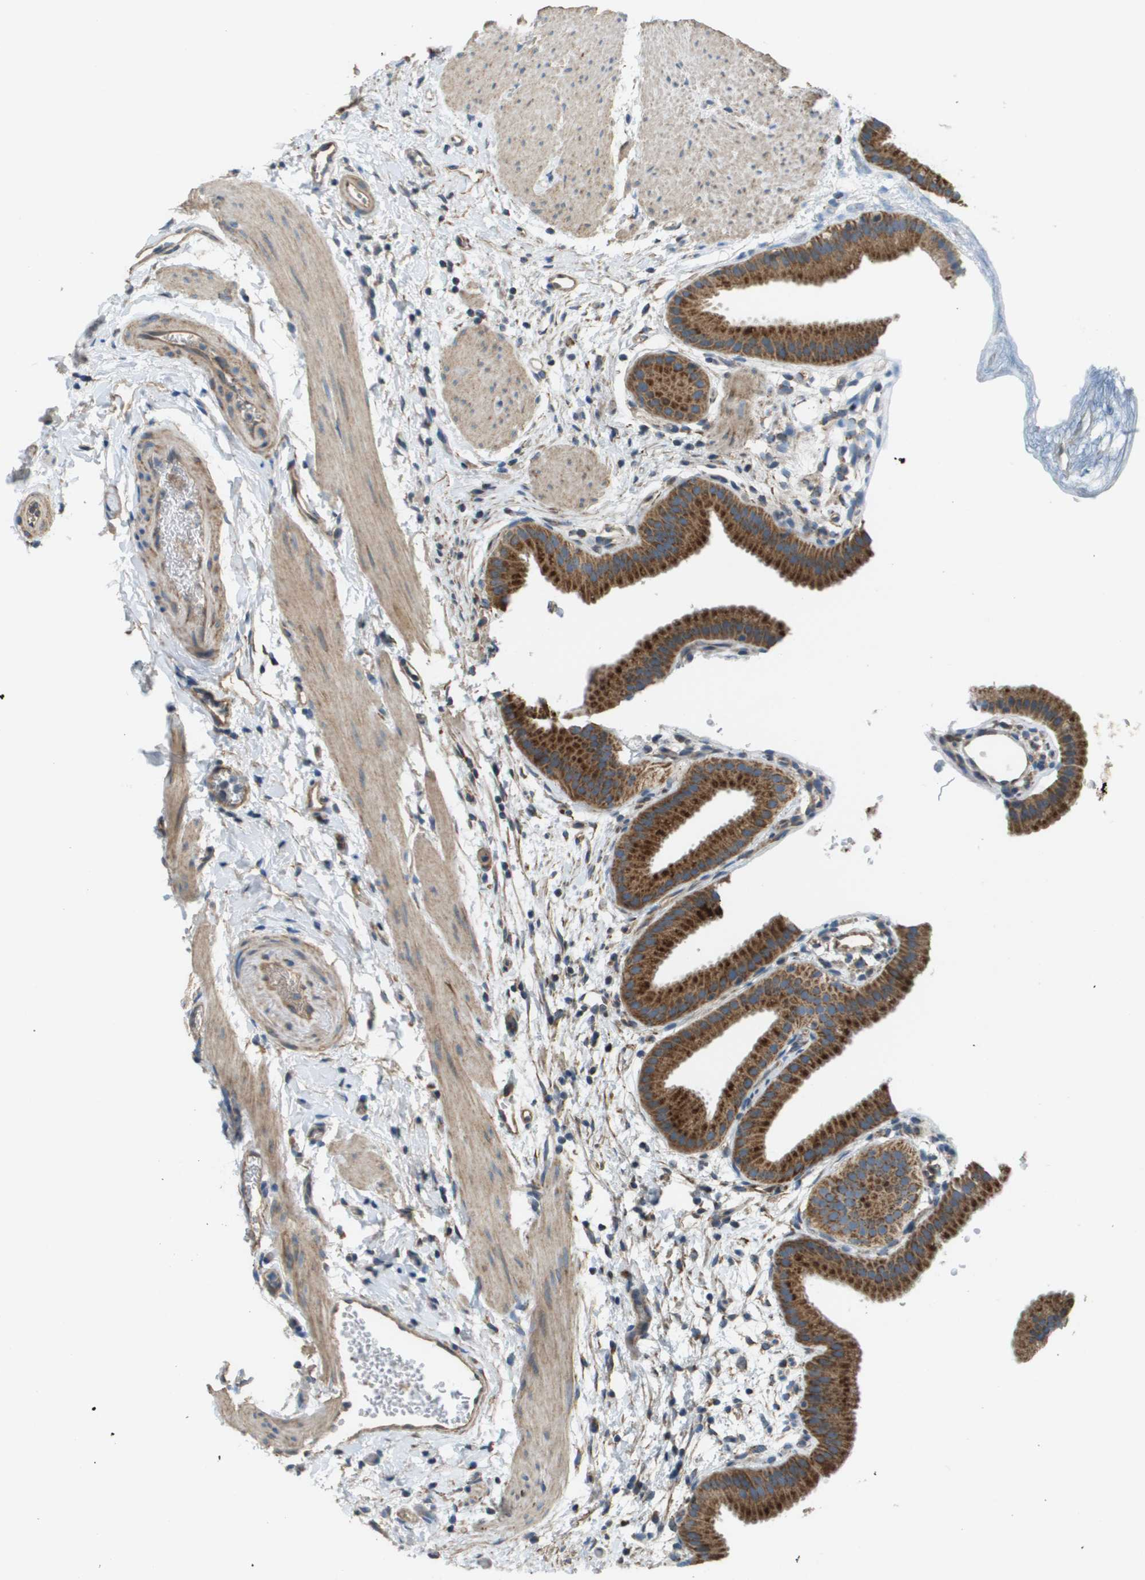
{"staining": {"intensity": "strong", "quantity": ">75%", "location": "cytoplasmic/membranous"}, "tissue": "gallbladder", "cell_type": "Glandular cells", "image_type": "normal", "snomed": [{"axis": "morphology", "description": "Normal tissue, NOS"}, {"axis": "topography", "description": "Gallbladder"}], "caption": "An image of gallbladder stained for a protein demonstrates strong cytoplasmic/membranous brown staining in glandular cells. (brown staining indicates protein expression, while blue staining denotes nuclei).", "gene": "NRK", "patient": {"sex": "female", "age": 64}}